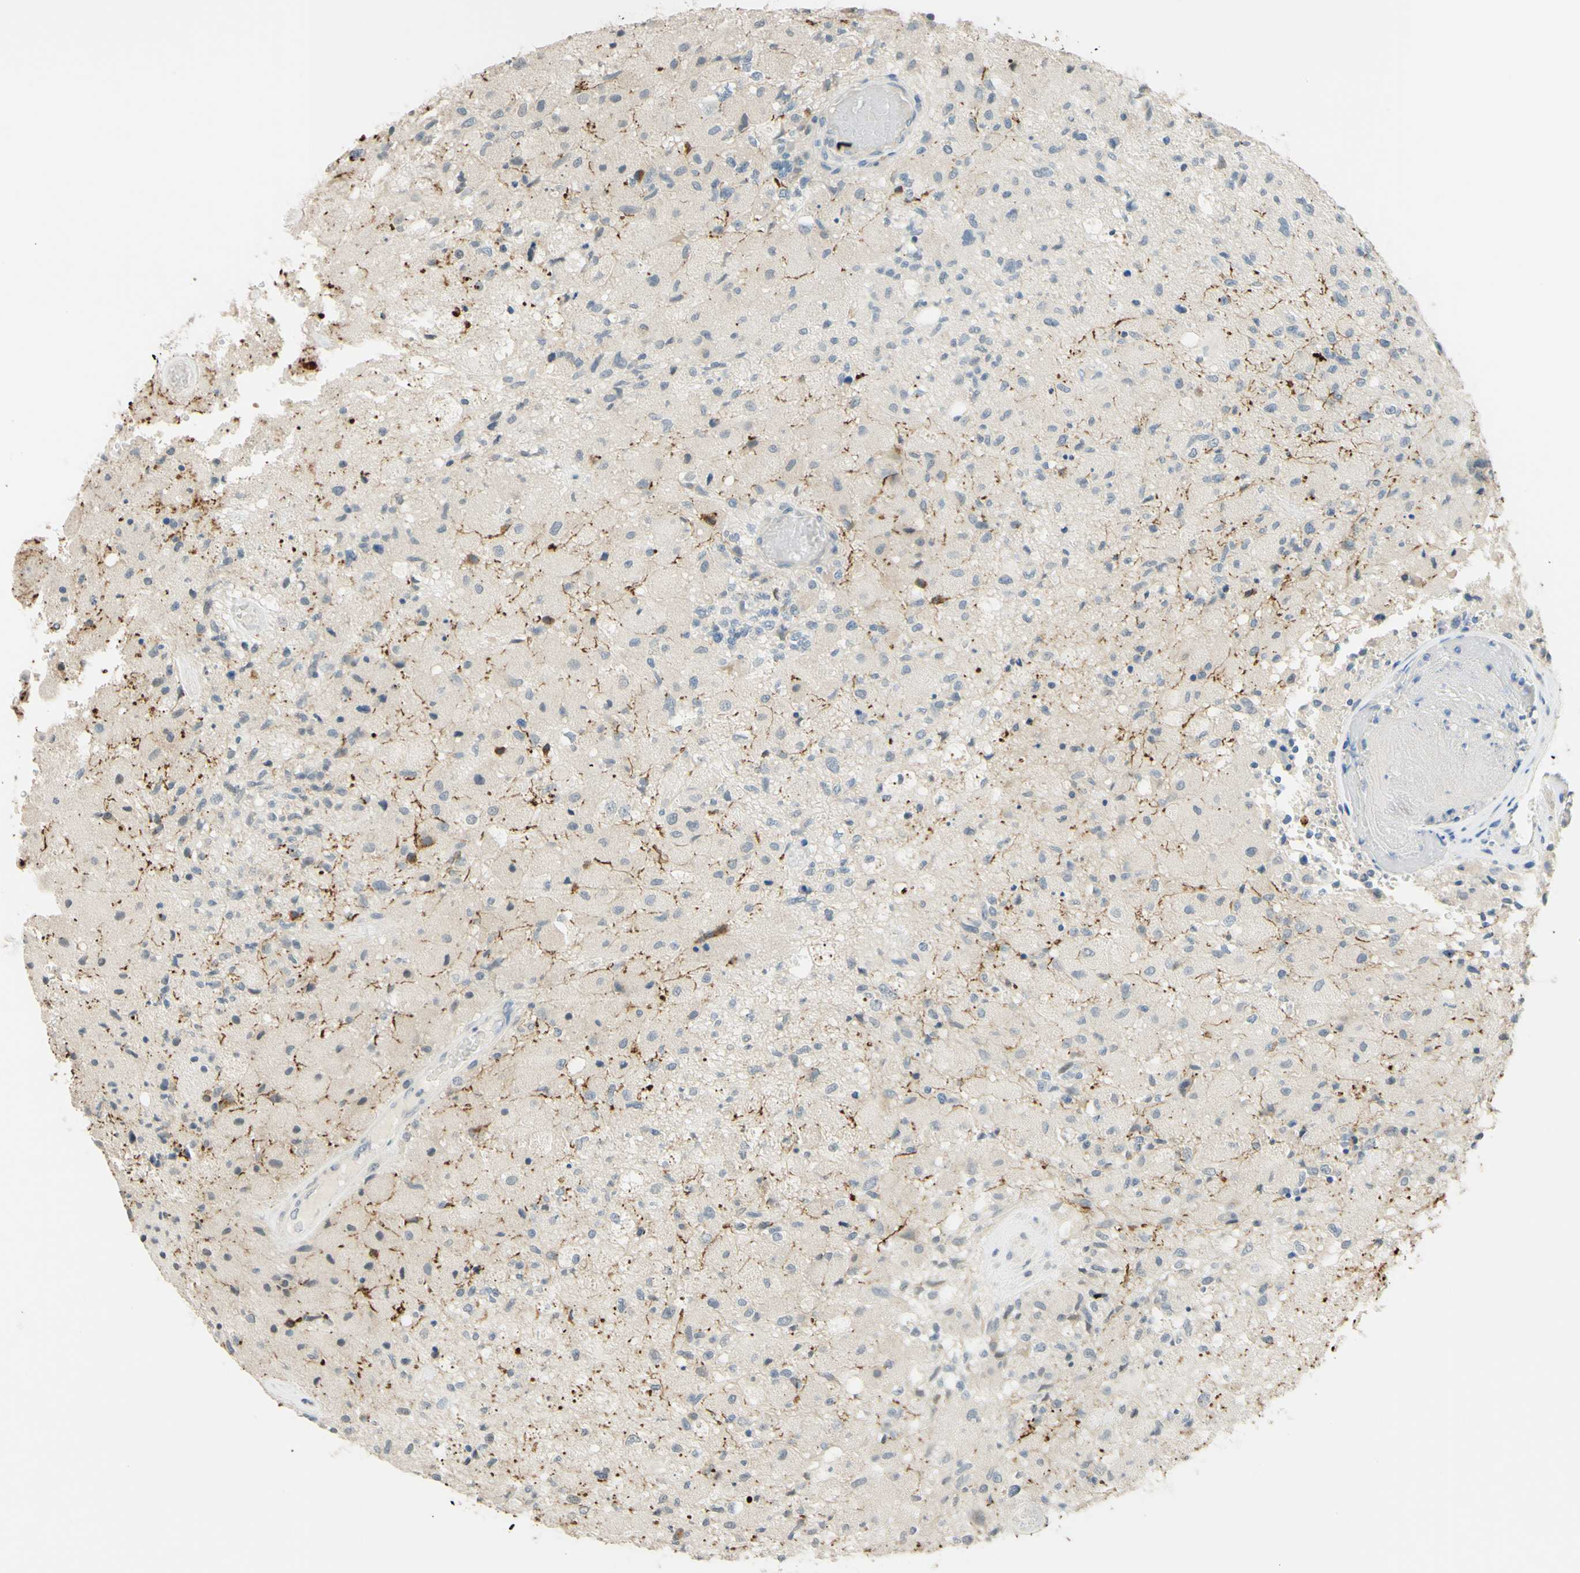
{"staining": {"intensity": "weak", "quantity": "25%-75%", "location": "cytoplasmic/membranous"}, "tissue": "glioma", "cell_type": "Tumor cells", "image_type": "cancer", "snomed": [{"axis": "morphology", "description": "Normal tissue, NOS"}, {"axis": "morphology", "description": "Glioma, malignant, High grade"}, {"axis": "topography", "description": "Cerebral cortex"}], "caption": "Protein staining shows weak cytoplasmic/membranous expression in about 25%-75% of tumor cells in glioma.", "gene": "MAG", "patient": {"sex": "male", "age": 77}}